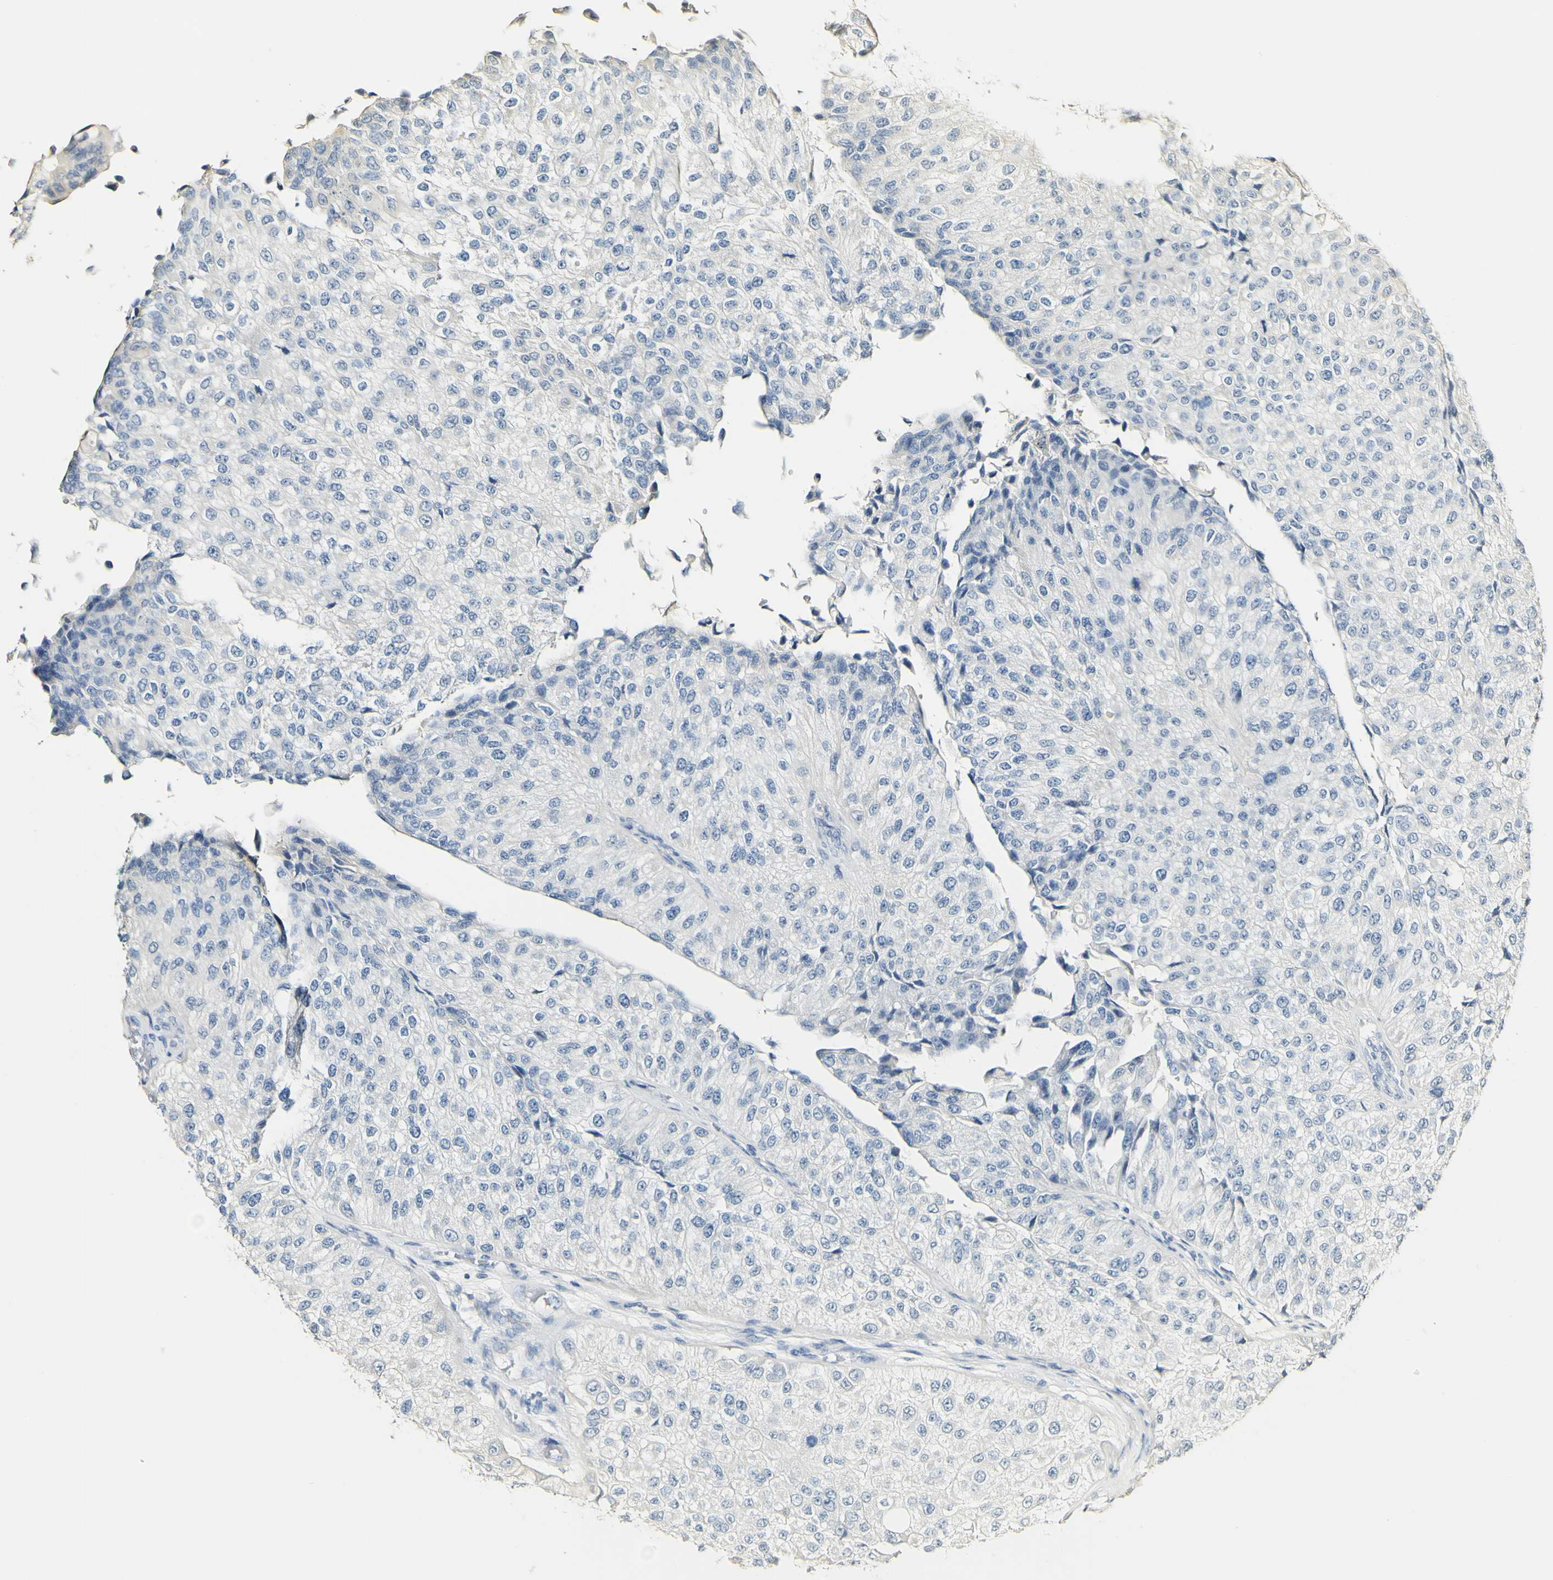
{"staining": {"intensity": "negative", "quantity": "none", "location": "none"}, "tissue": "urothelial cancer", "cell_type": "Tumor cells", "image_type": "cancer", "snomed": [{"axis": "morphology", "description": "Urothelial carcinoma, High grade"}, {"axis": "topography", "description": "Kidney"}, {"axis": "topography", "description": "Urinary bladder"}], "caption": "Human urothelial cancer stained for a protein using immunohistochemistry exhibits no staining in tumor cells.", "gene": "FMO3", "patient": {"sex": "male", "age": 77}}